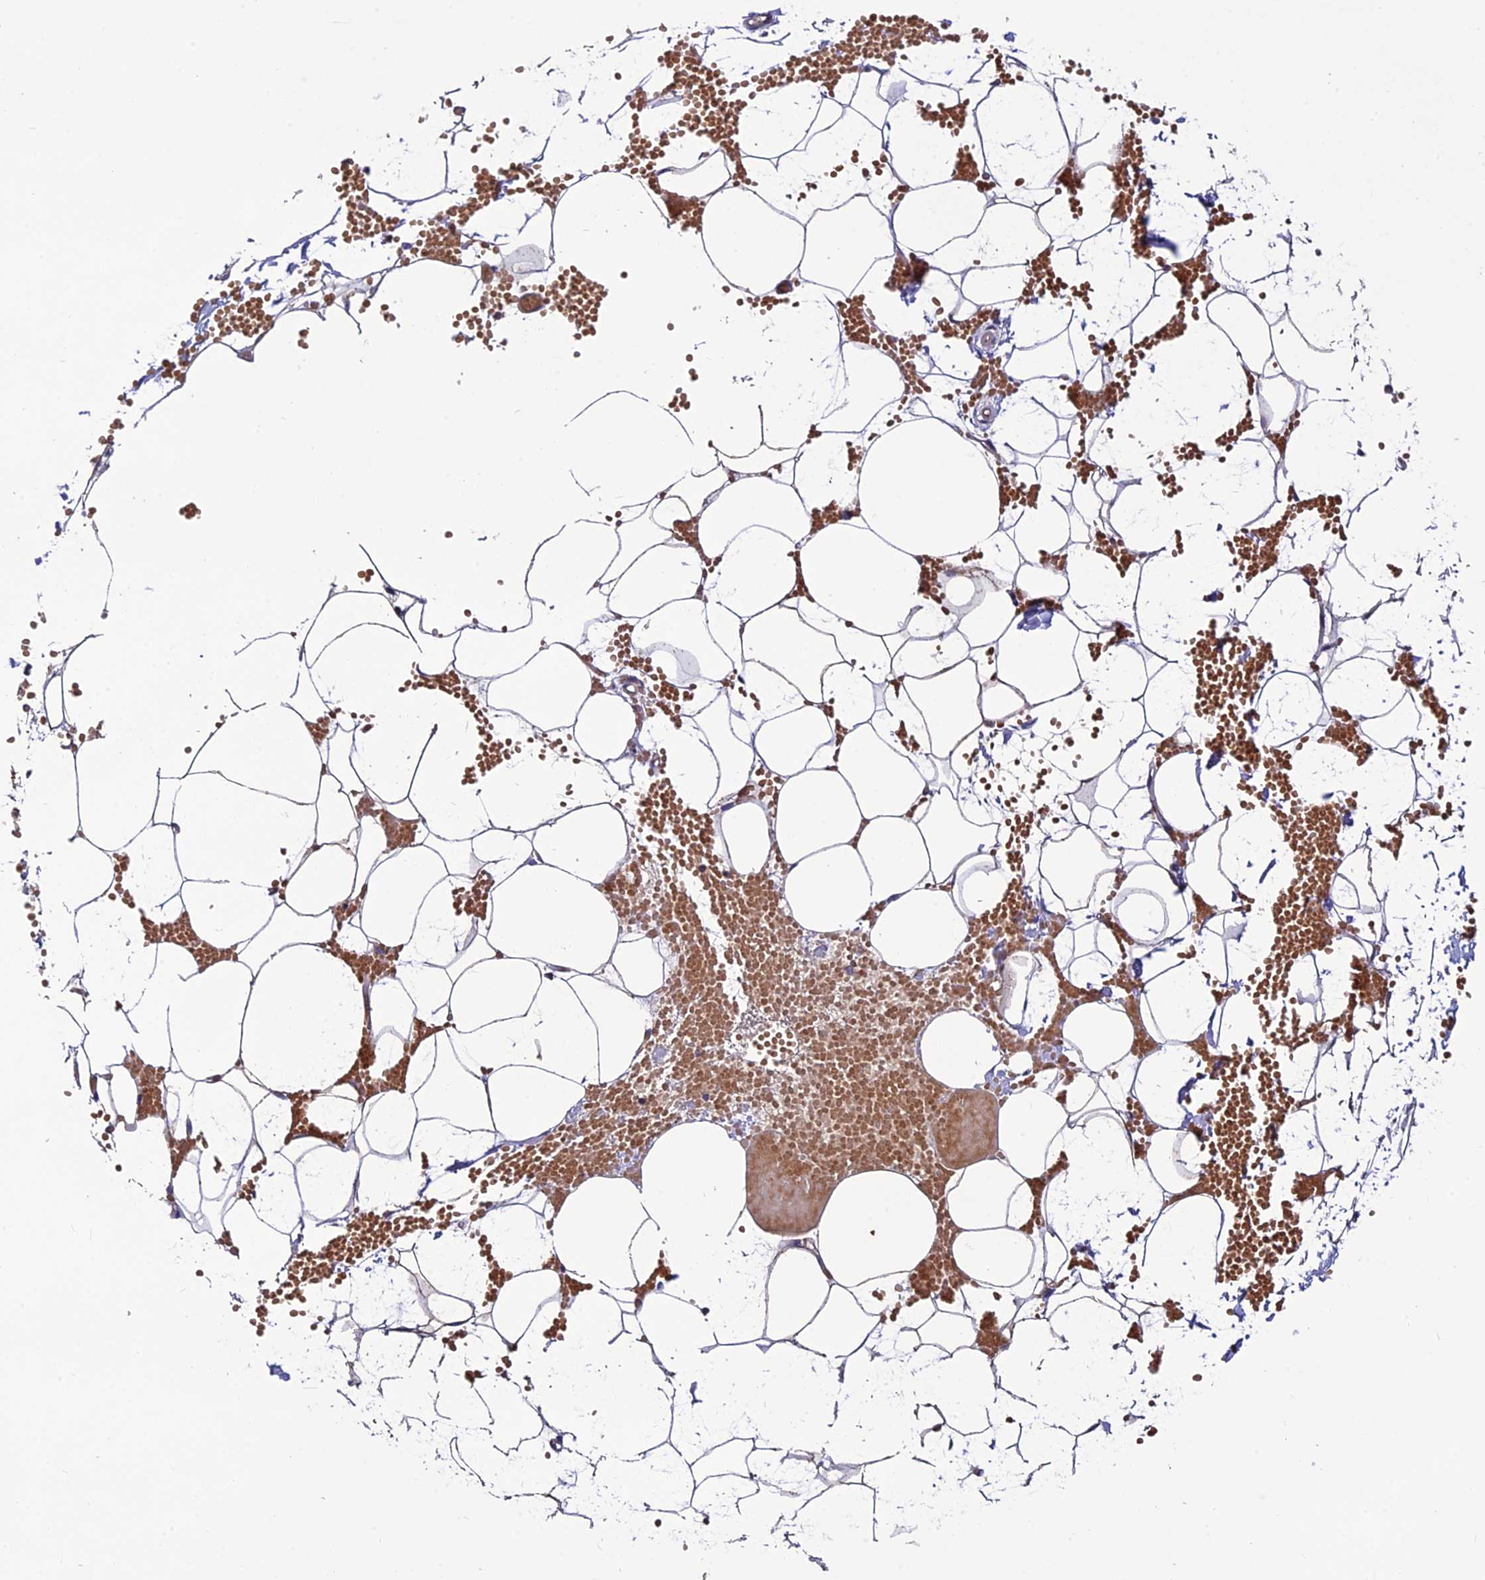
{"staining": {"intensity": "moderate", "quantity": ">75%", "location": "cytoplasmic/membranous"}, "tissue": "adipose tissue", "cell_type": "Adipocytes", "image_type": "normal", "snomed": [{"axis": "morphology", "description": "Normal tissue, NOS"}, {"axis": "topography", "description": "Breast"}], "caption": "Approximately >75% of adipocytes in unremarkable adipose tissue show moderate cytoplasmic/membranous protein staining as visualized by brown immunohistochemical staining.", "gene": "PZP", "patient": {"sex": "female", "age": 23}}